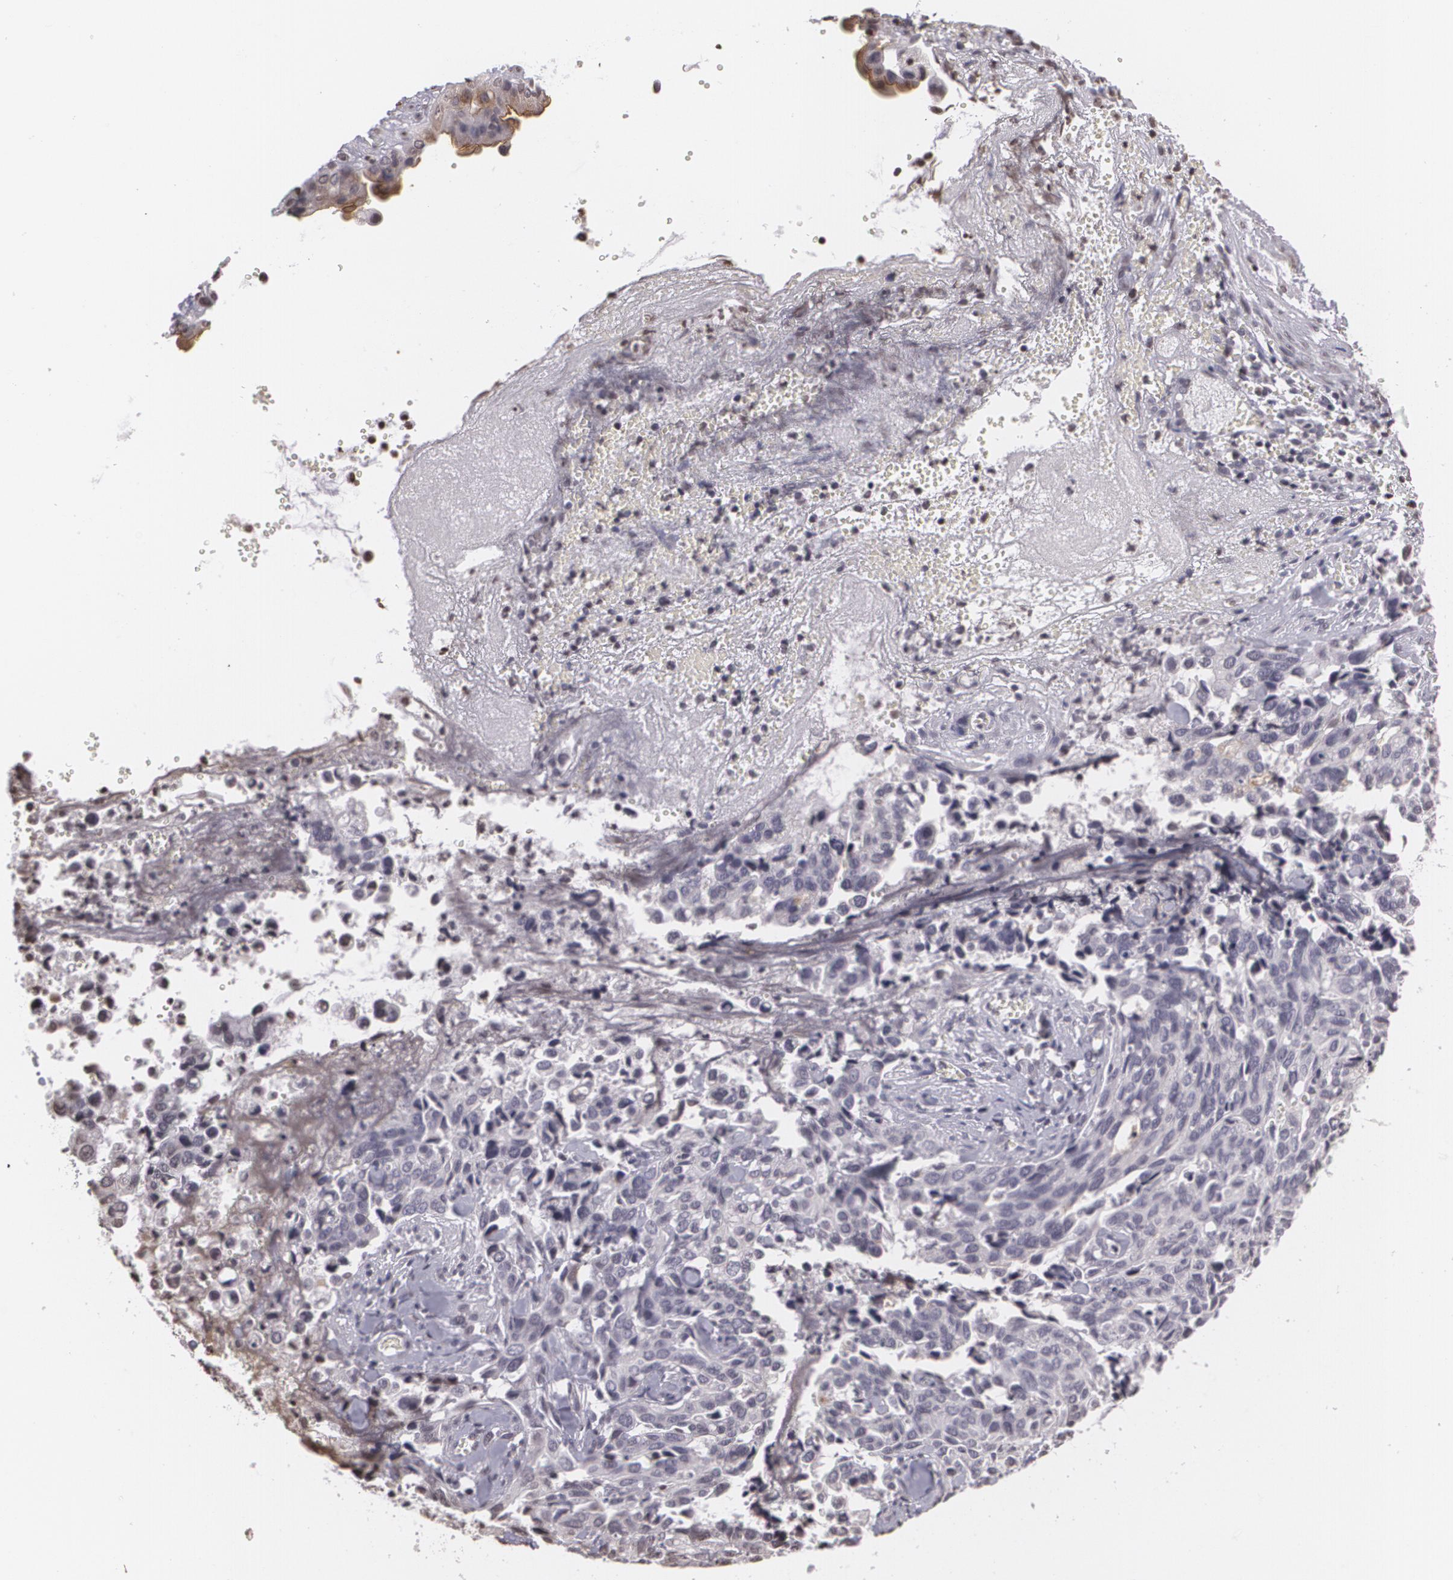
{"staining": {"intensity": "negative", "quantity": "none", "location": "none"}, "tissue": "cervical cancer", "cell_type": "Tumor cells", "image_type": "cancer", "snomed": [{"axis": "morphology", "description": "Normal tissue, NOS"}, {"axis": "morphology", "description": "Squamous cell carcinoma, NOS"}, {"axis": "topography", "description": "Cervix"}], "caption": "High magnification brightfield microscopy of cervical cancer stained with DAB (3,3'-diaminobenzidine) (brown) and counterstained with hematoxylin (blue): tumor cells show no significant expression. Brightfield microscopy of IHC stained with DAB (3,3'-diaminobenzidine) (brown) and hematoxylin (blue), captured at high magnification.", "gene": "MUC1", "patient": {"sex": "female", "age": 45}}